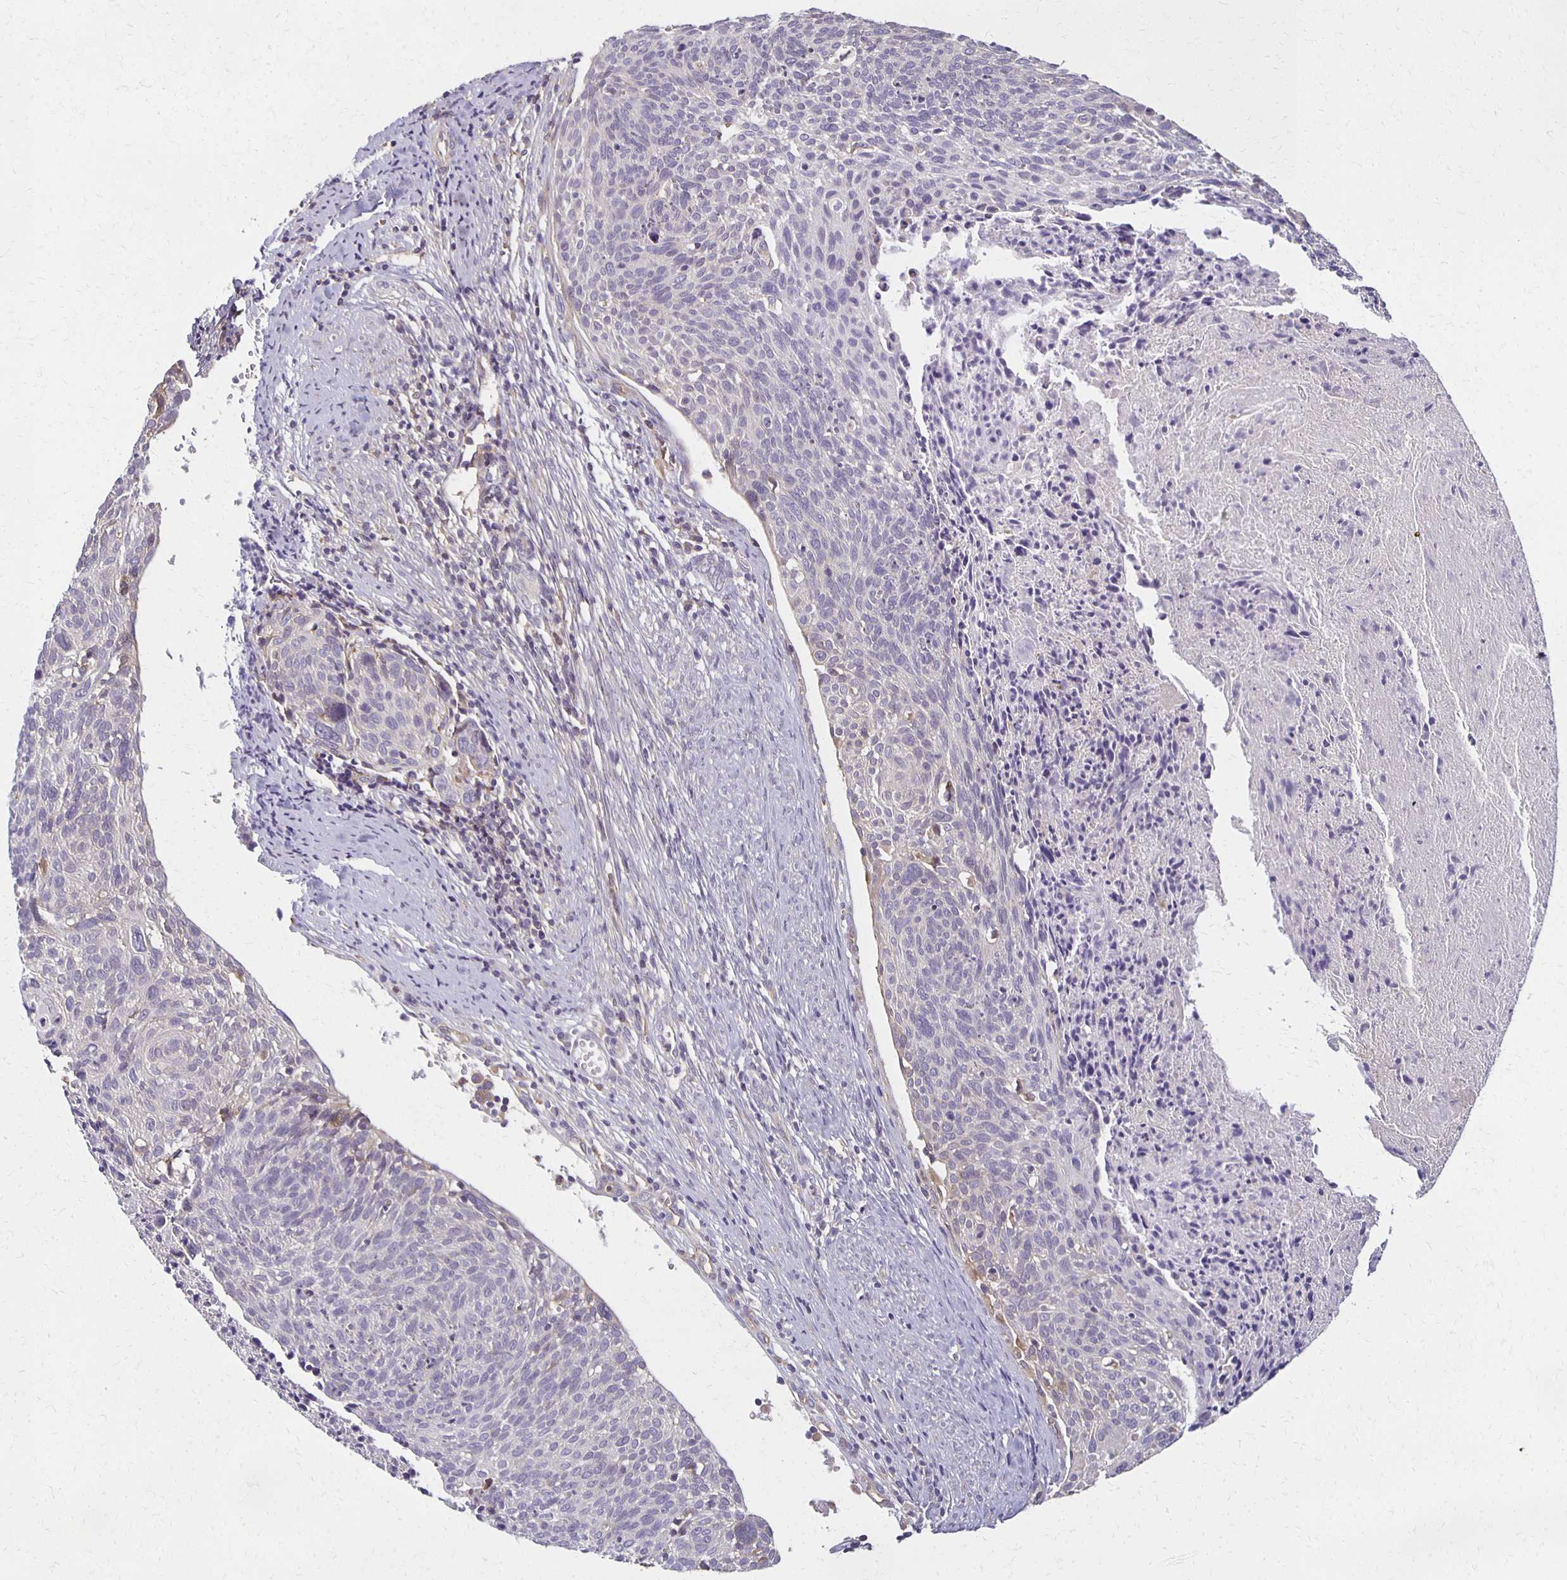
{"staining": {"intensity": "negative", "quantity": "none", "location": "none"}, "tissue": "cervical cancer", "cell_type": "Tumor cells", "image_type": "cancer", "snomed": [{"axis": "morphology", "description": "Squamous cell carcinoma, NOS"}, {"axis": "topography", "description": "Cervix"}], "caption": "IHC micrograph of human cervical squamous cell carcinoma stained for a protein (brown), which displays no staining in tumor cells.", "gene": "GPX4", "patient": {"sex": "female", "age": 49}}